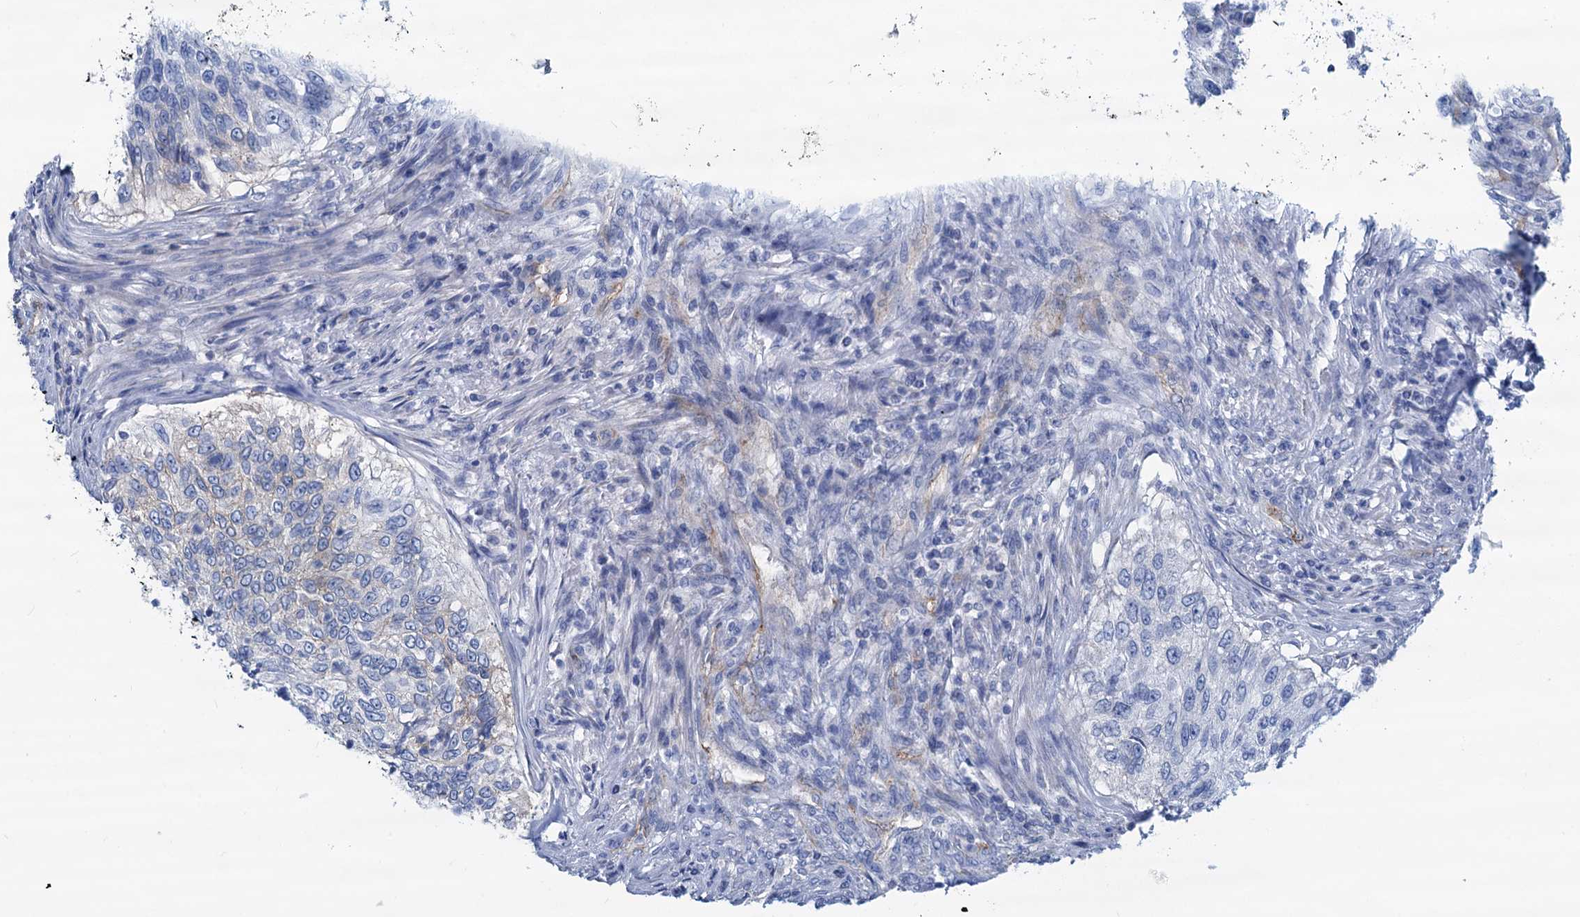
{"staining": {"intensity": "negative", "quantity": "none", "location": "none"}, "tissue": "urothelial cancer", "cell_type": "Tumor cells", "image_type": "cancer", "snomed": [{"axis": "morphology", "description": "Urothelial carcinoma, High grade"}, {"axis": "topography", "description": "Urinary bladder"}], "caption": "Urothelial carcinoma (high-grade) was stained to show a protein in brown. There is no significant positivity in tumor cells. (DAB (3,3'-diaminobenzidine) immunohistochemistry (IHC) with hematoxylin counter stain).", "gene": "SLC1A3", "patient": {"sex": "female", "age": 60}}